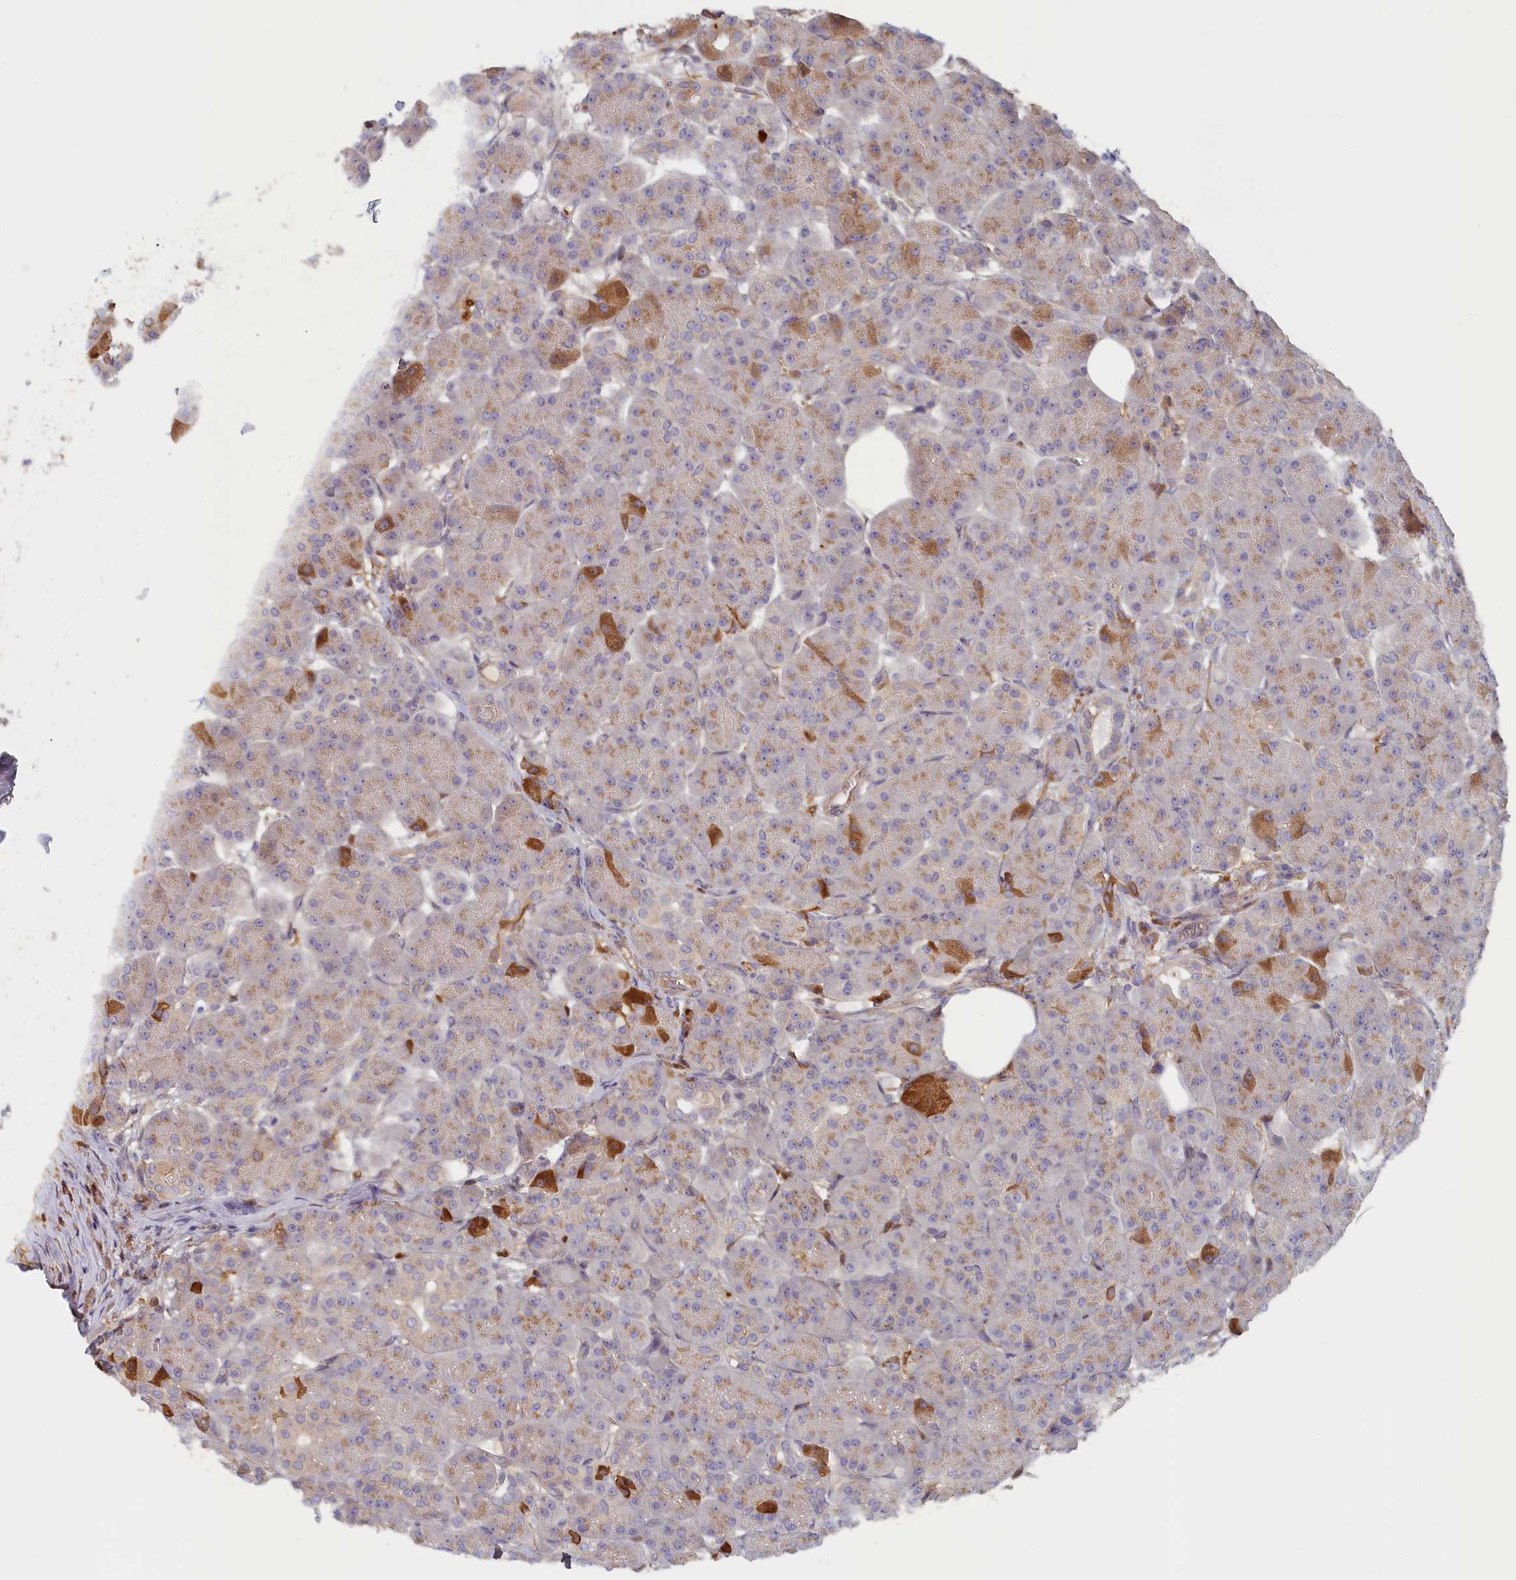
{"staining": {"intensity": "moderate", "quantity": "25%-75%", "location": "cytoplasmic/membranous"}, "tissue": "pancreas", "cell_type": "Exocrine glandular cells", "image_type": "normal", "snomed": [{"axis": "morphology", "description": "Normal tissue, NOS"}, {"axis": "topography", "description": "Pancreas"}], "caption": "A medium amount of moderate cytoplasmic/membranous positivity is present in approximately 25%-75% of exocrine glandular cells in normal pancreas.", "gene": "STX16", "patient": {"sex": "male", "age": 63}}